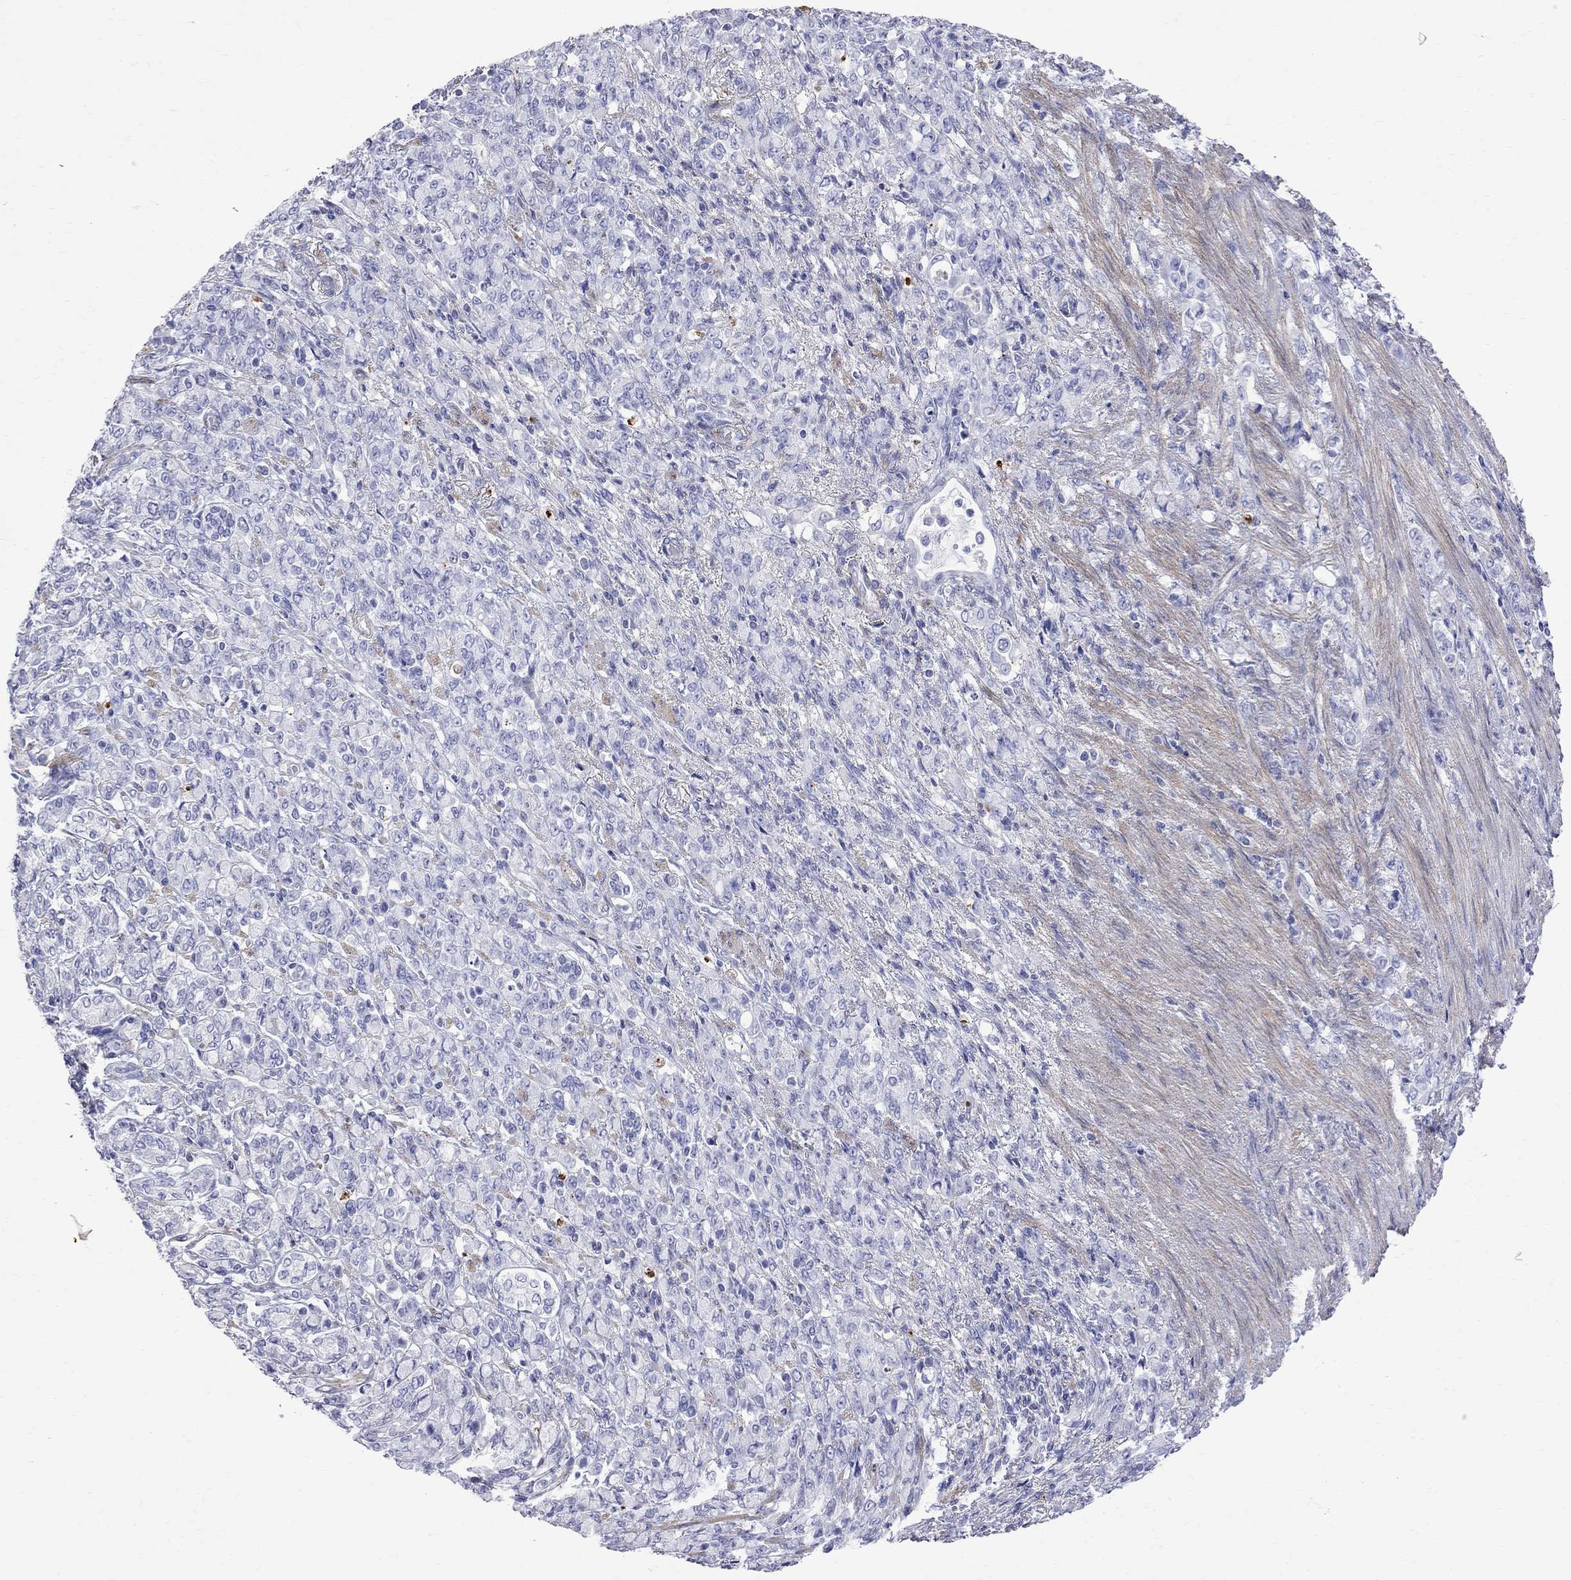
{"staining": {"intensity": "negative", "quantity": "none", "location": "none"}, "tissue": "stomach cancer", "cell_type": "Tumor cells", "image_type": "cancer", "snomed": [{"axis": "morphology", "description": "Normal tissue, NOS"}, {"axis": "morphology", "description": "Adenocarcinoma, NOS"}, {"axis": "topography", "description": "Stomach"}], "caption": "This is a micrograph of IHC staining of stomach cancer, which shows no expression in tumor cells. The staining is performed using DAB brown chromogen with nuclei counter-stained in using hematoxylin.", "gene": "S100A3", "patient": {"sex": "female", "age": 79}}